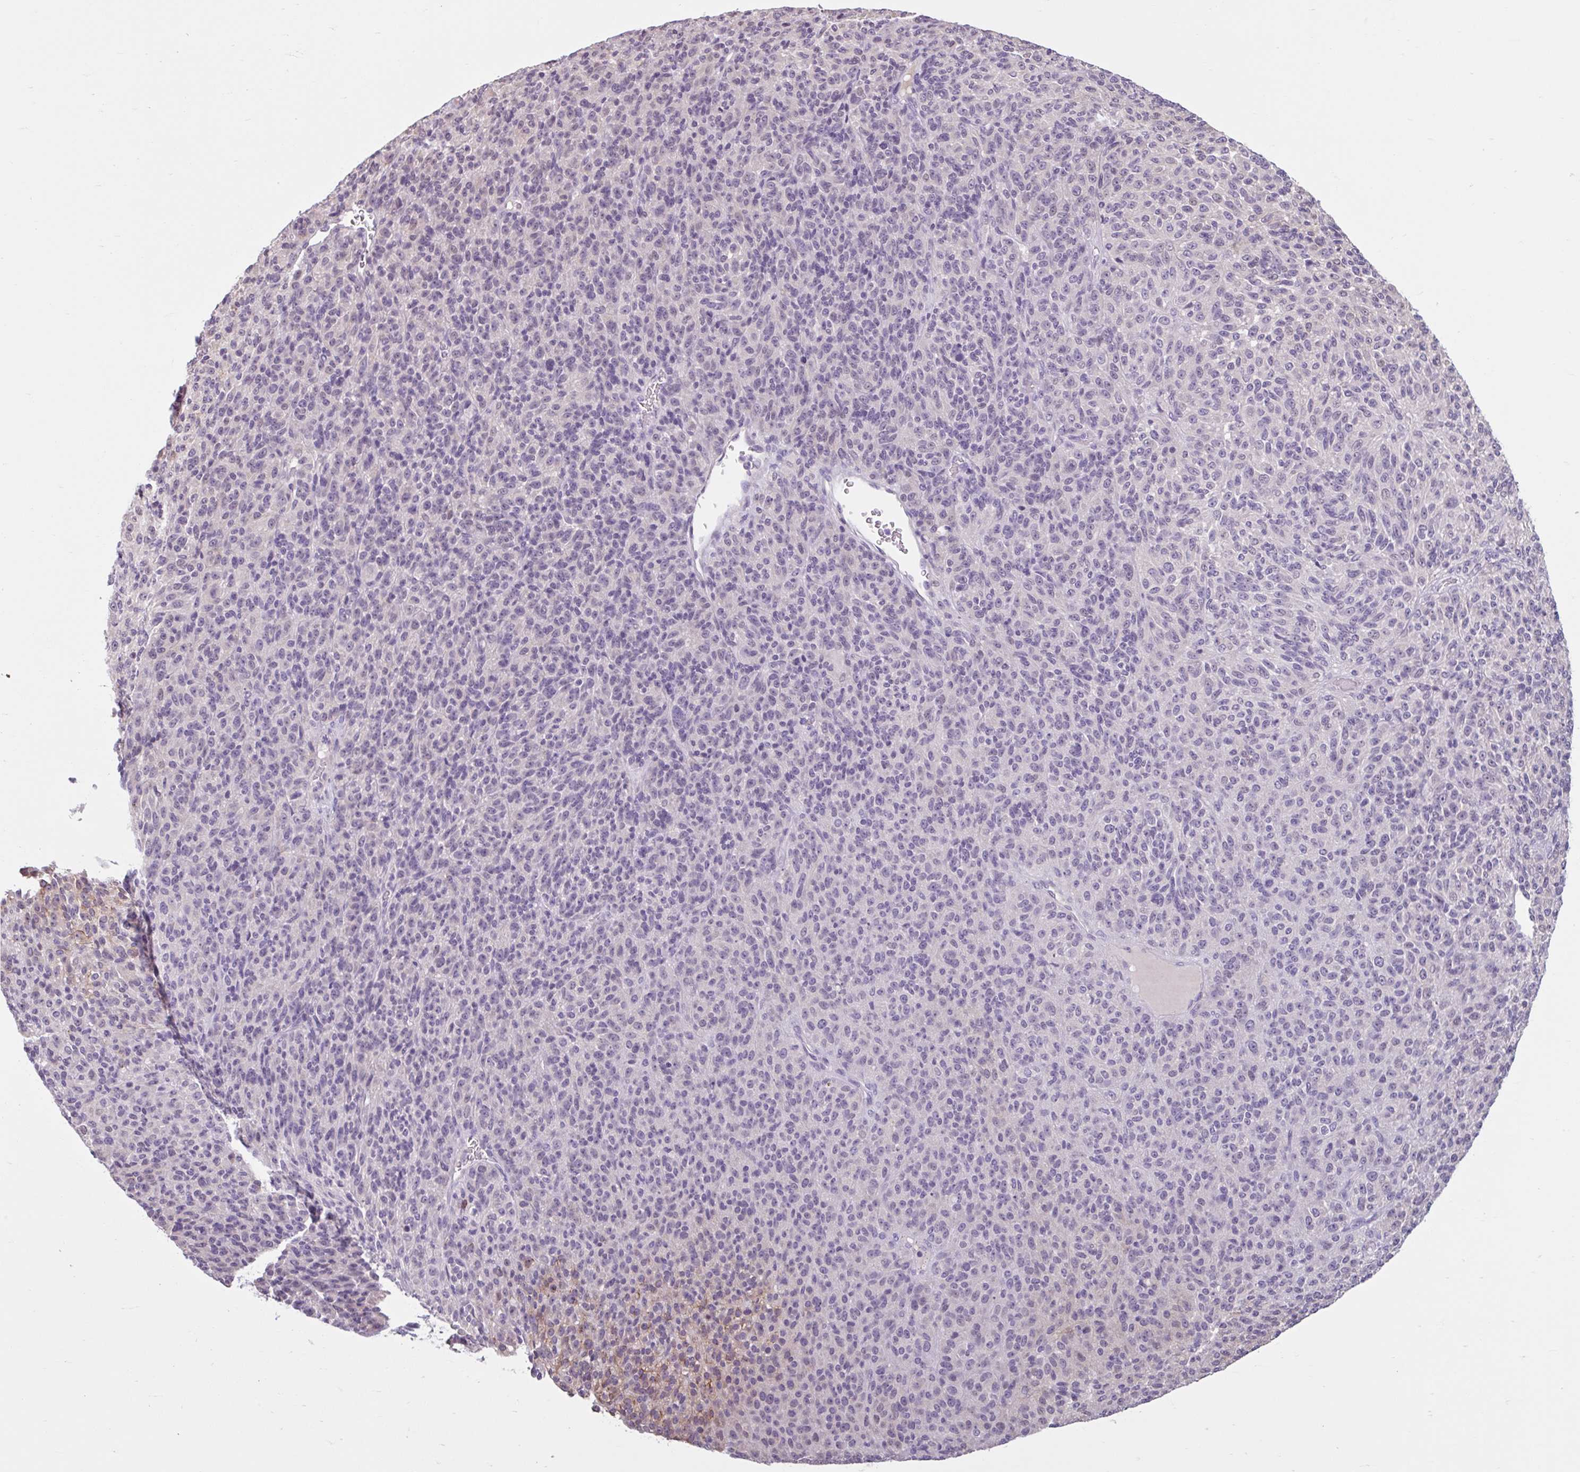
{"staining": {"intensity": "negative", "quantity": "none", "location": "none"}, "tissue": "melanoma", "cell_type": "Tumor cells", "image_type": "cancer", "snomed": [{"axis": "morphology", "description": "Malignant melanoma, Metastatic site"}, {"axis": "topography", "description": "Brain"}], "caption": "Tumor cells are negative for brown protein staining in malignant melanoma (metastatic site).", "gene": "CDH19", "patient": {"sex": "female", "age": 56}}